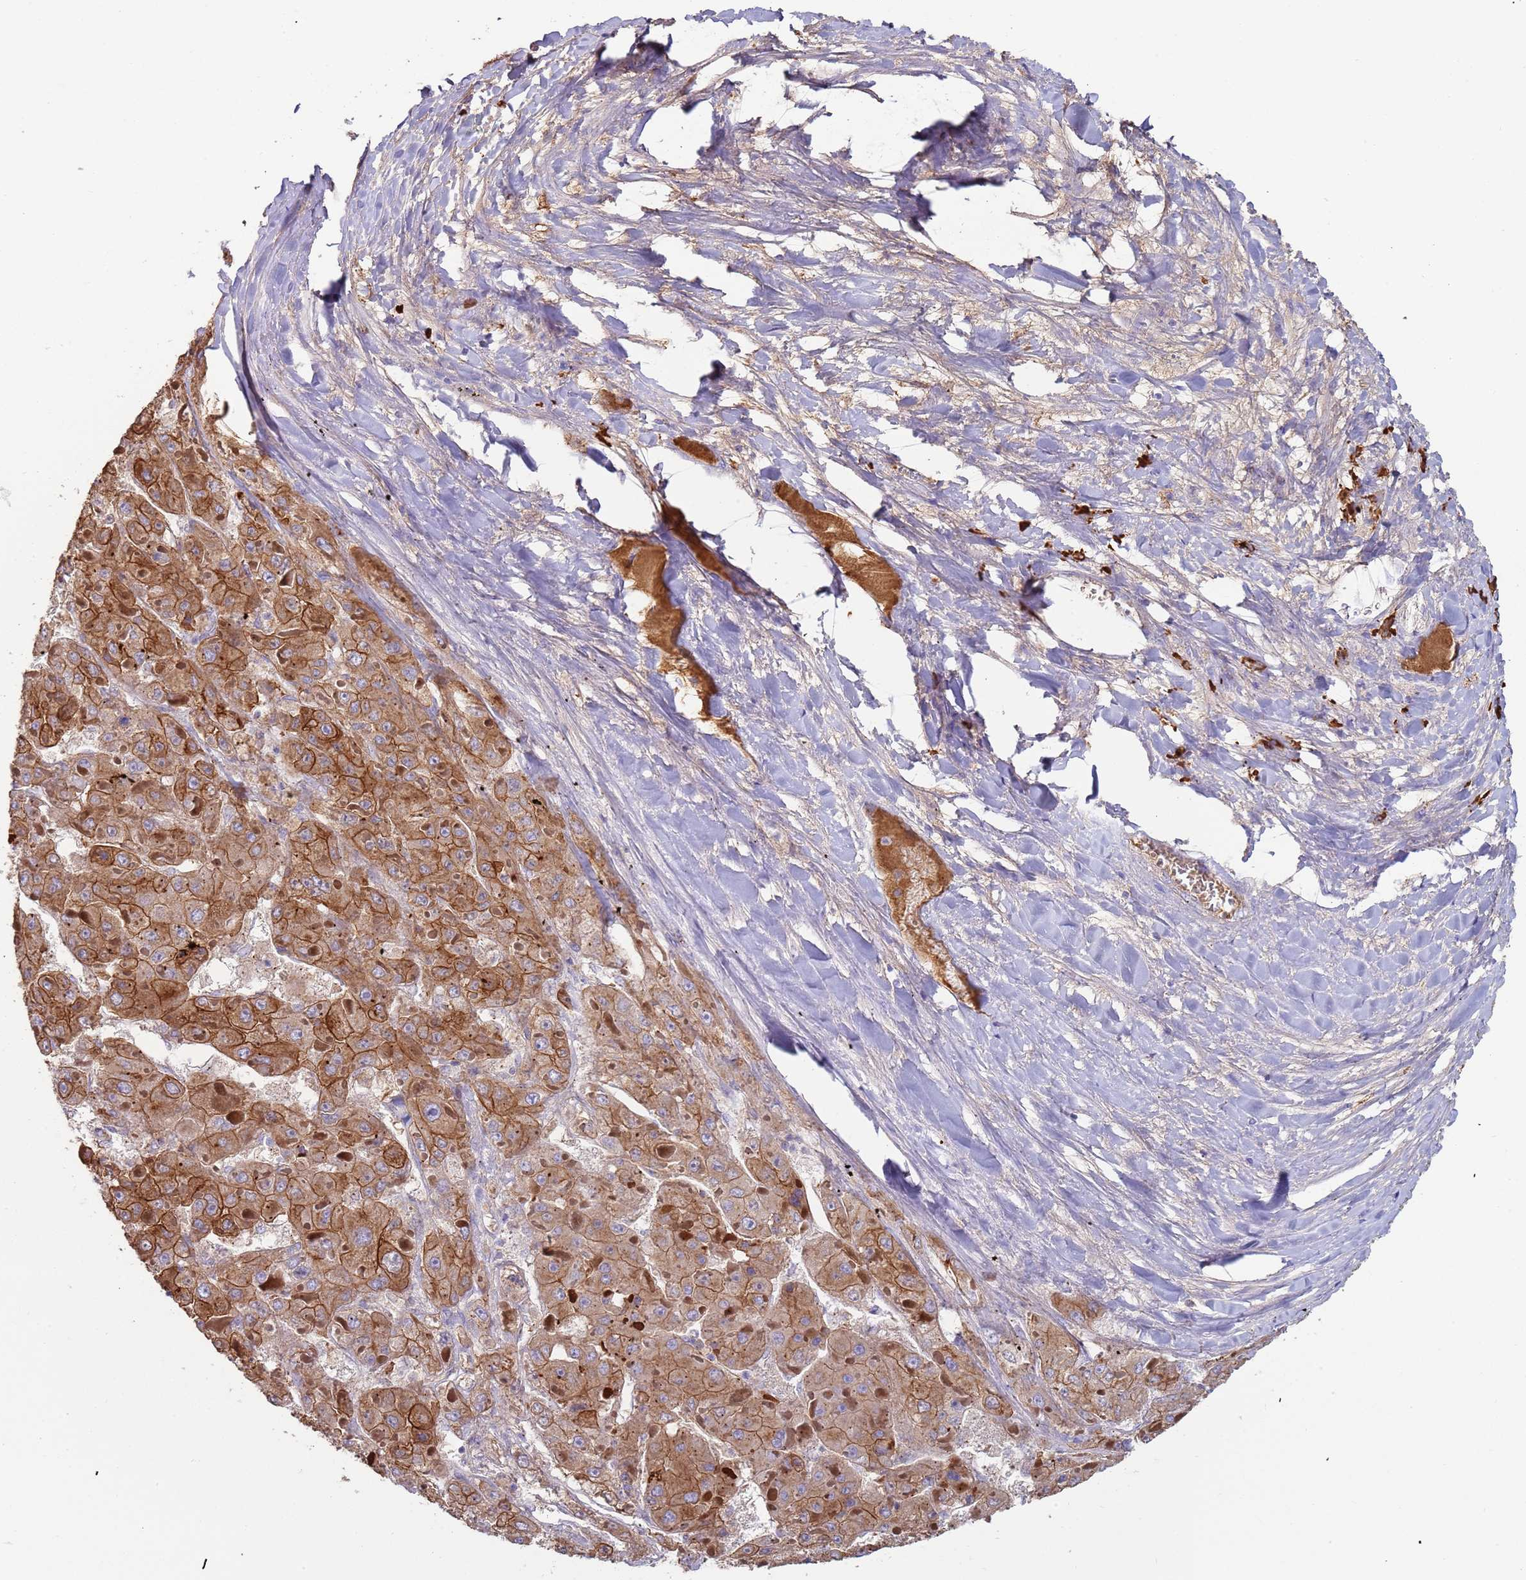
{"staining": {"intensity": "moderate", "quantity": ">75%", "location": "cytoplasmic/membranous"}, "tissue": "liver cancer", "cell_type": "Tumor cells", "image_type": "cancer", "snomed": [{"axis": "morphology", "description": "Carcinoma, Hepatocellular, NOS"}, {"axis": "topography", "description": "Liver"}], "caption": "A brown stain highlights moderate cytoplasmic/membranous staining of a protein in liver cancer tumor cells.", "gene": "CYSLTR2", "patient": {"sex": "female", "age": 73}}